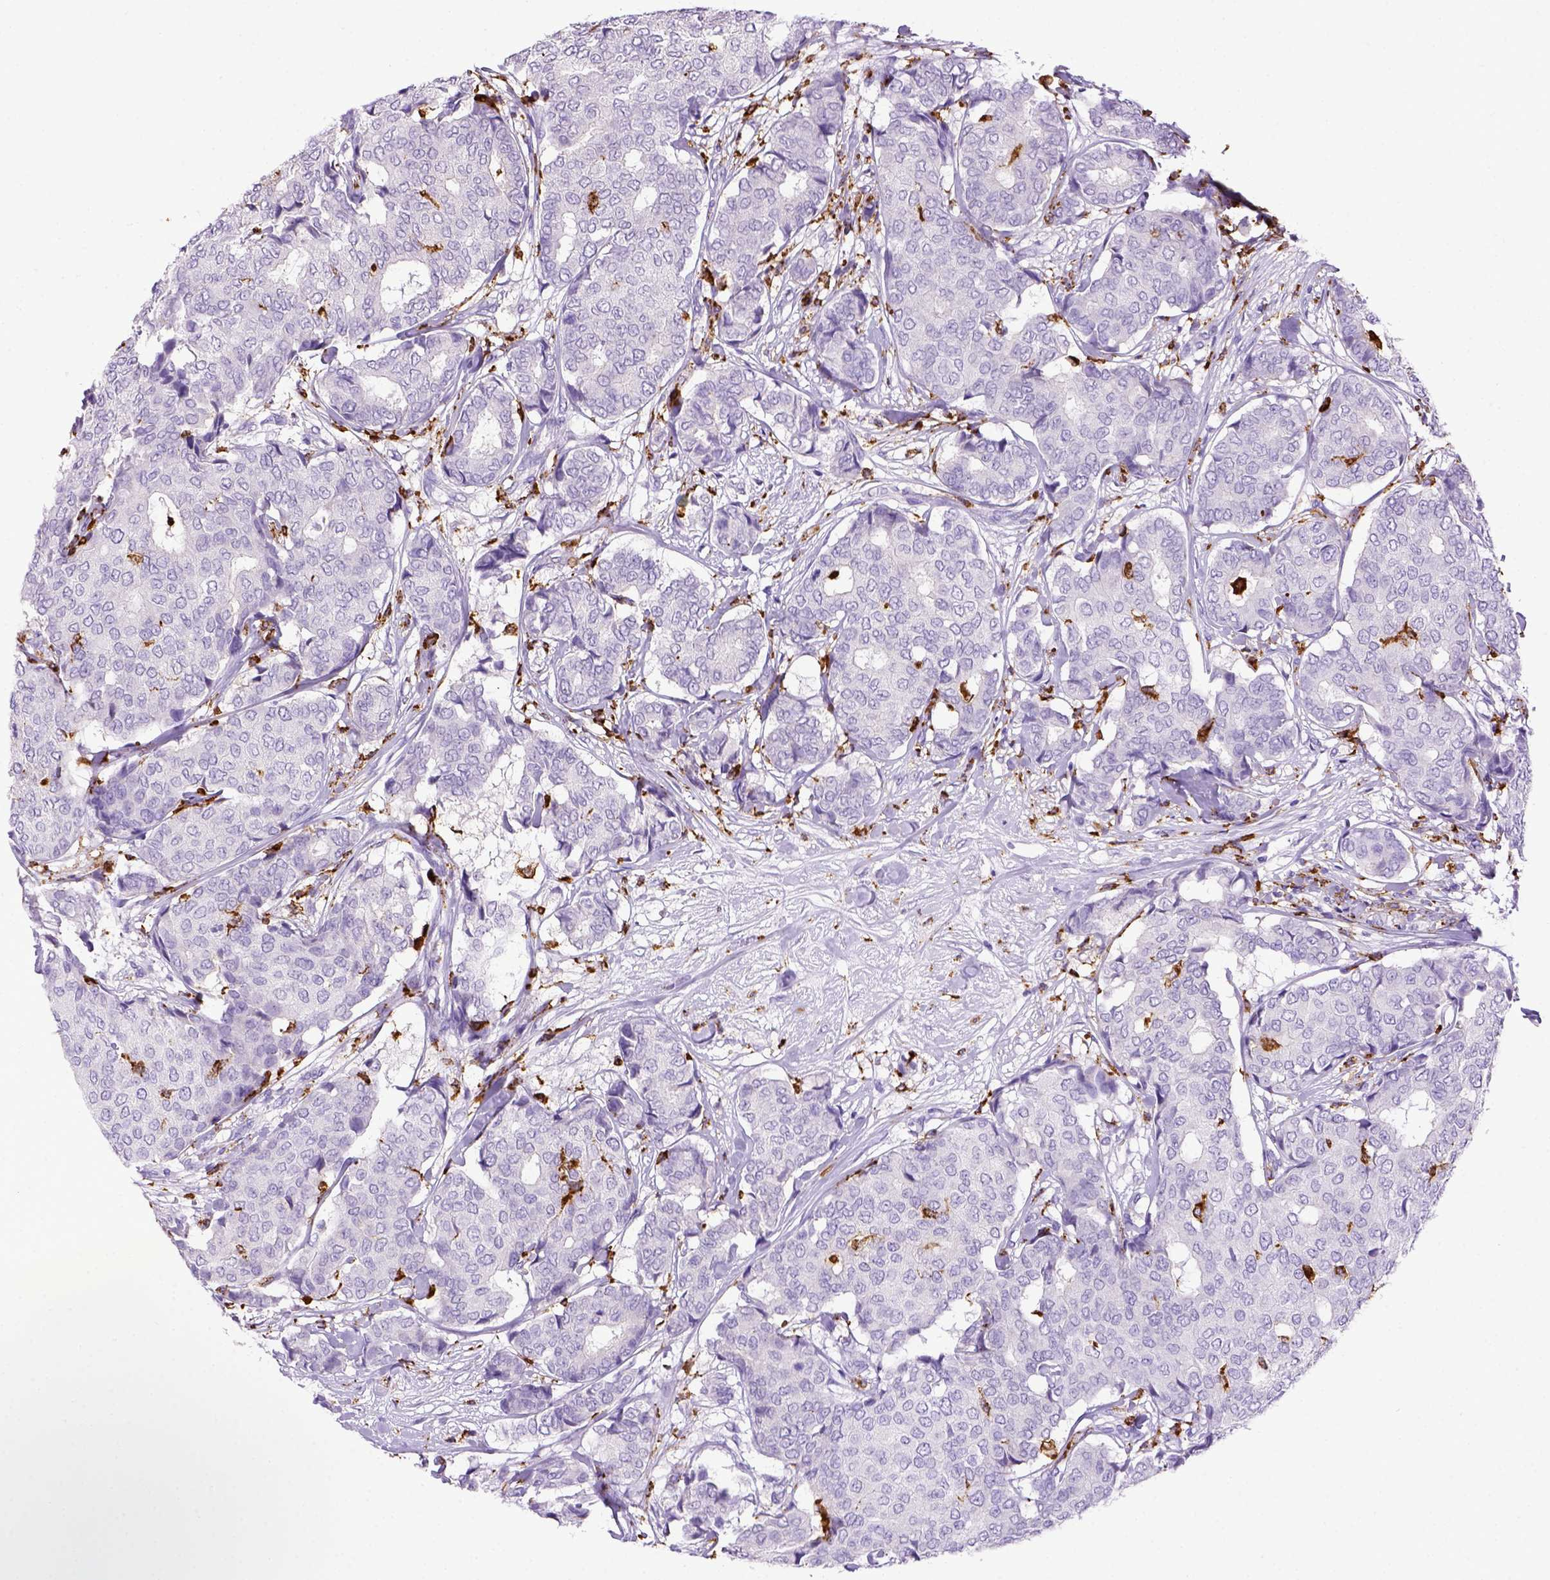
{"staining": {"intensity": "negative", "quantity": "none", "location": "none"}, "tissue": "breast cancer", "cell_type": "Tumor cells", "image_type": "cancer", "snomed": [{"axis": "morphology", "description": "Duct carcinoma"}, {"axis": "topography", "description": "Breast"}], "caption": "Immunohistochemistry (IHC) photomicrograph of neoplastic tissue: breast intraductal carcinoma stained with DAB (3,3'-diaminobenzidine) reveals no significant protein expression in tumor cells.", "gene": "CD68", "patient": {"sex": "female", "age": 75}}